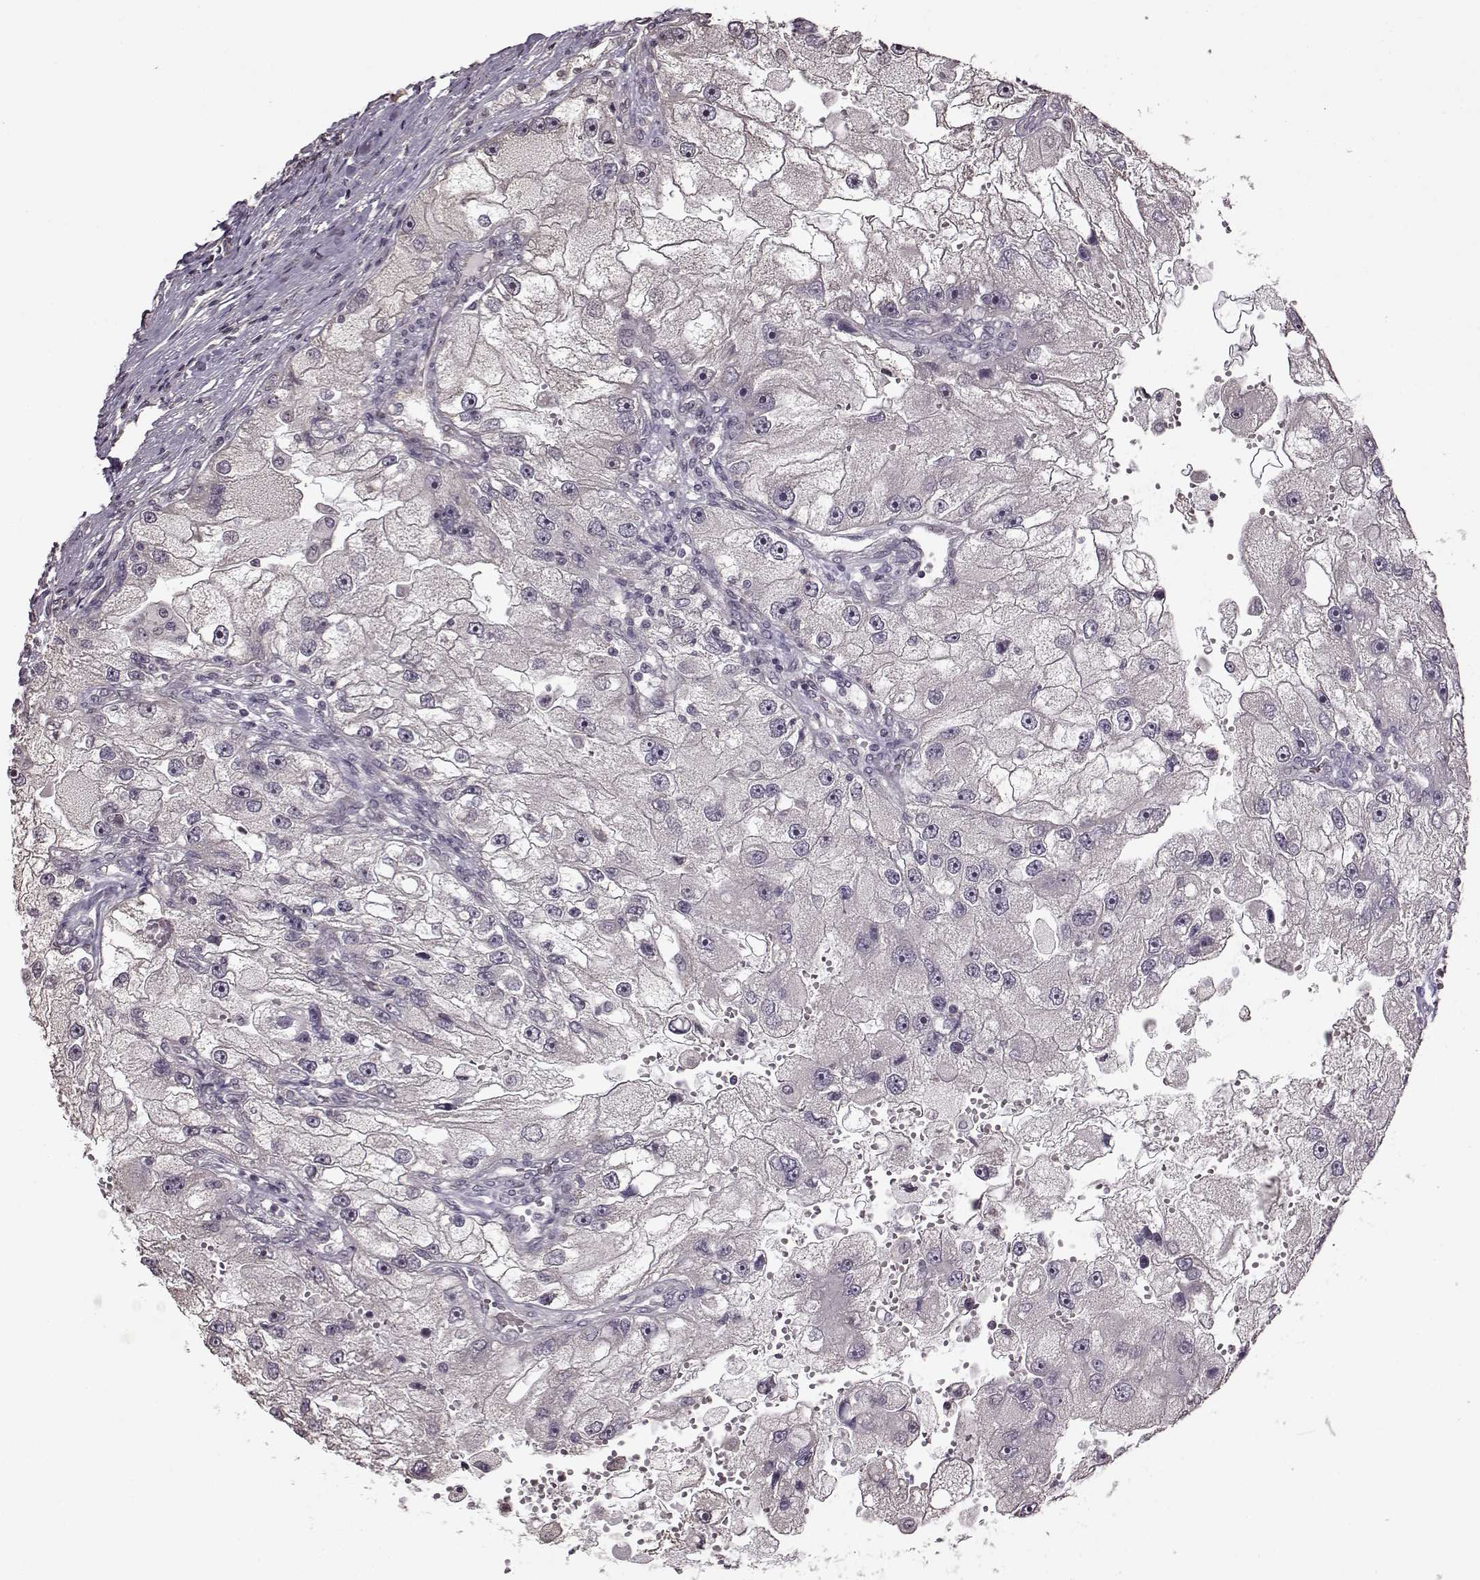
{"staining": {"intensity": "negative", "quantity": "none", "location": "none"}, "tissue": "renal cancer", "cell_type": "Tumor cells", "image_type": "cancer", "snomed": [{"axis": "morphology", "description": "Adenocarcinoma, NOS"}, {"axis": "topography", "description": "Kidney"}], "caption": "An IHC micrograph of adenocarcinoma (renal) is shown. There is no staining in tumor cells of adenocarcinoma (renal).", "gene": "FSHB", "patient": {"sex": "male", "age": 63}}